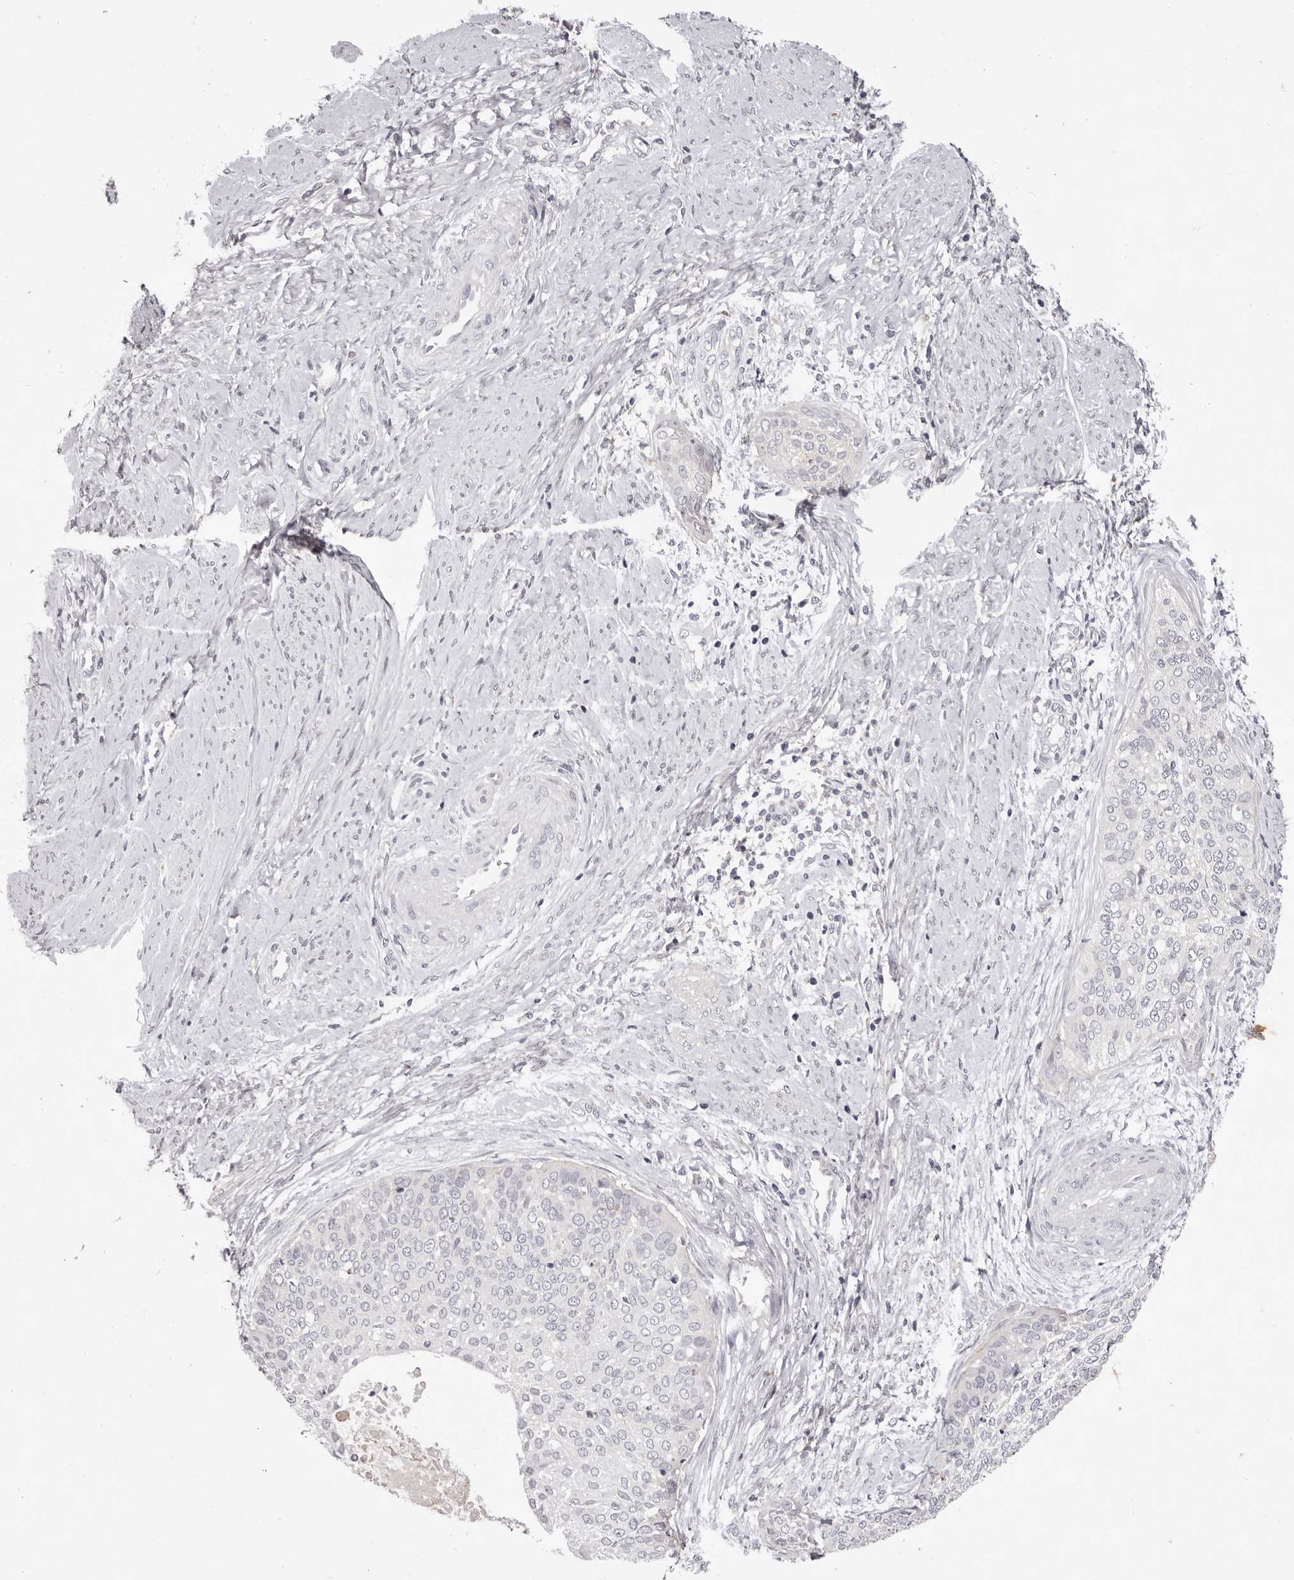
{"staining": {"intensity": "negative", "quantity": "none", "location": "none"}, "tissue": "cervical cancer", "cell_type": "Tumor cells", "image_type": "cancer", "snomed": [{"axis": "morphology", "description": "Squamous cell carcinoma, NOS"}, {"axis": "topography", "description": "Cervix"}], "caption": "Immunohistochemical staining of cervical squamous cell carcinoma shows no significant expression in tumor cells. (DAB immunohistochemistry (IHC), high magnification).", "gene": "GARNL3", "patient": {"sex": "female", "age": 37}}